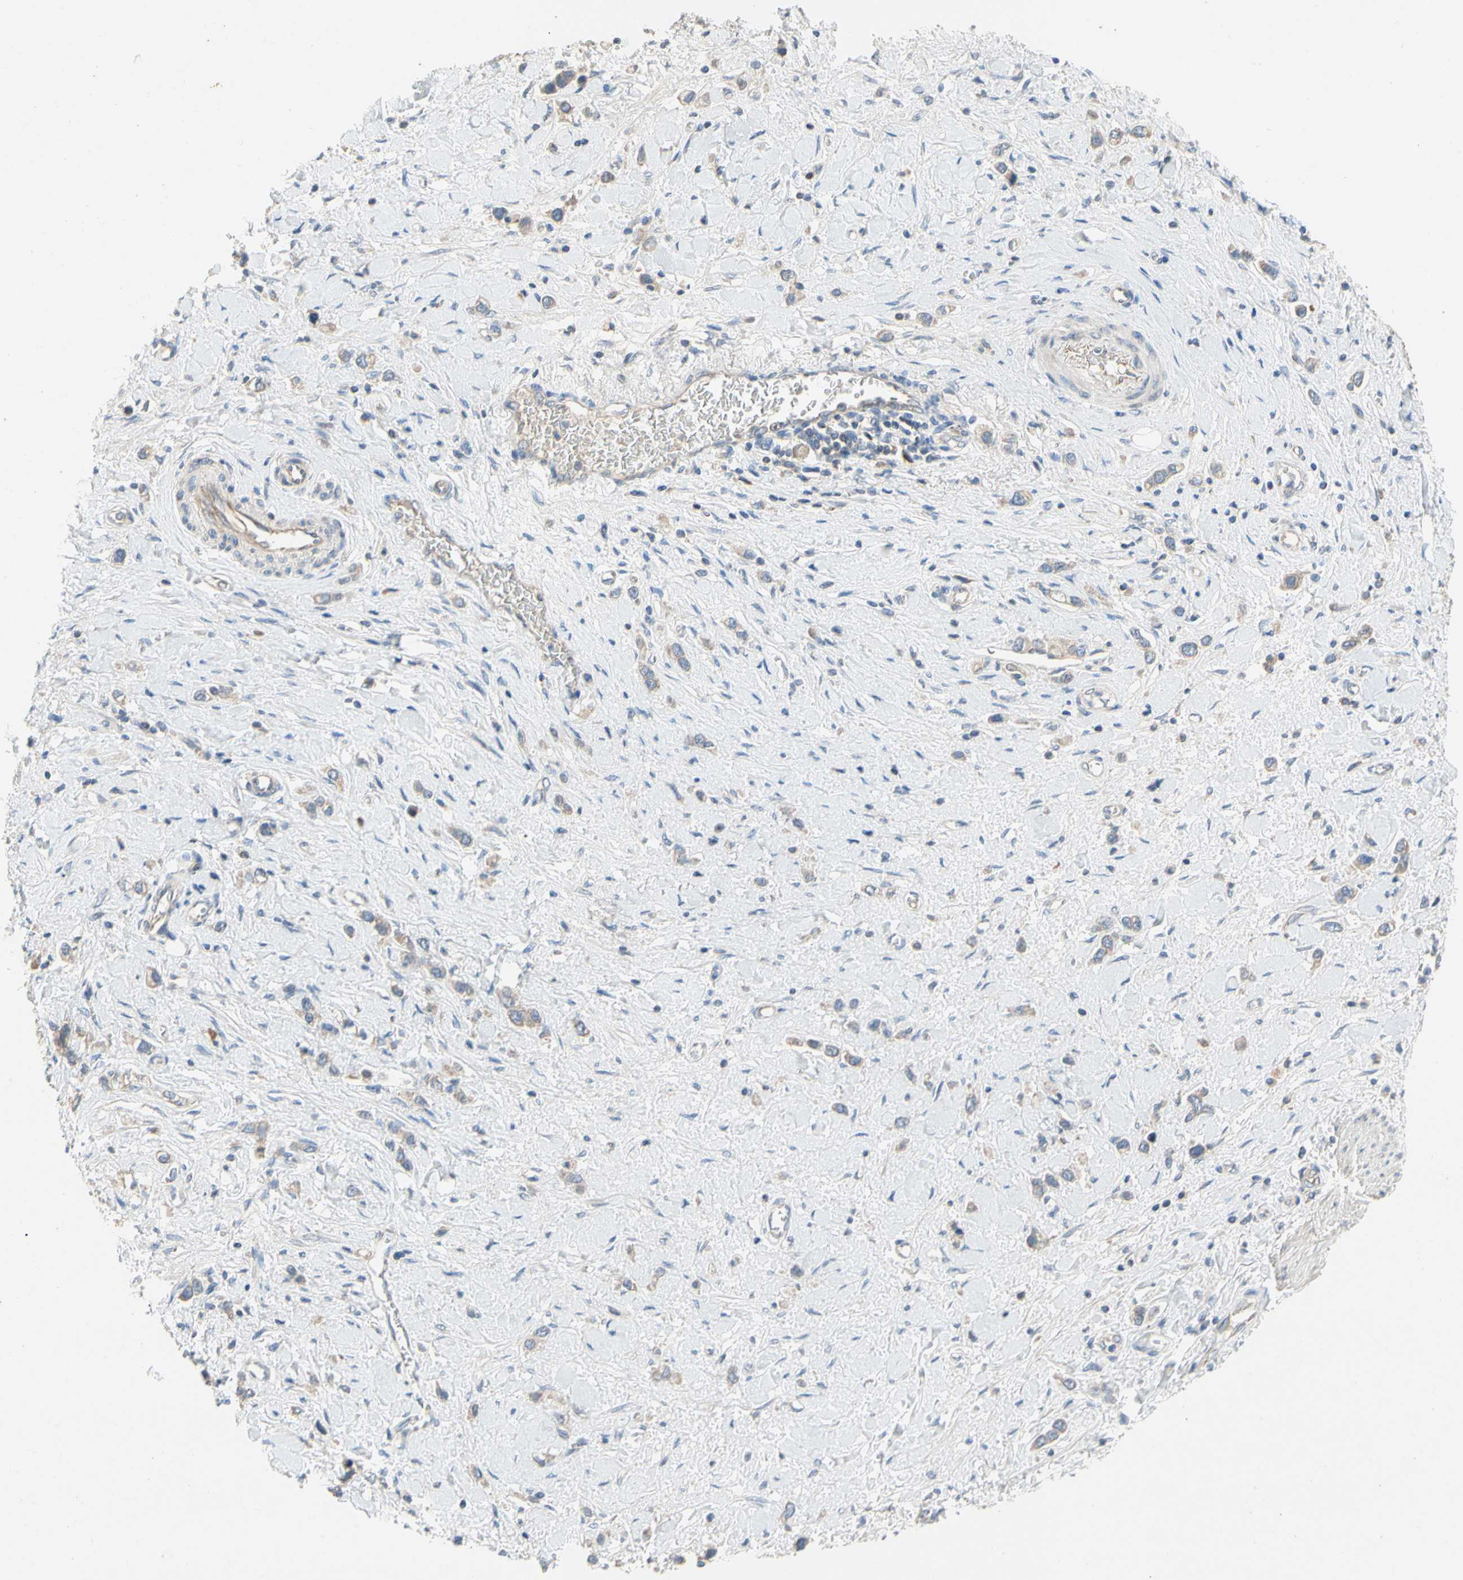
{"staining": {"intensity": "weak", "quantity": ">75%", "location": "cytoplasmic/membranous"}, "tissue": "stomach cancer", "cell_type": "Tumor cells", "image_type": "cancer", "snomed": [{"axis": "morphology", "description": "Normal tissue, NOS"}, {"axis": "morphology", "description": "Adenocarcinoma, NOS"}, {"axis": "topography", "description": "Stomach, upper"}, {"axis": "topography", "description": "Stomach"}], "caption": "A photomicrograph of human stomach cancer stained for a protein demonstrates weak cytoplasmic/membranous brown staining in tumor cells. The staining is performed using DAB brown chromogen to label protein expression. The nuclei are counter-stained blue using hematoxylin.", "gene": "KLHDC8B", "patient": {"sex": "female", "age": 65}}